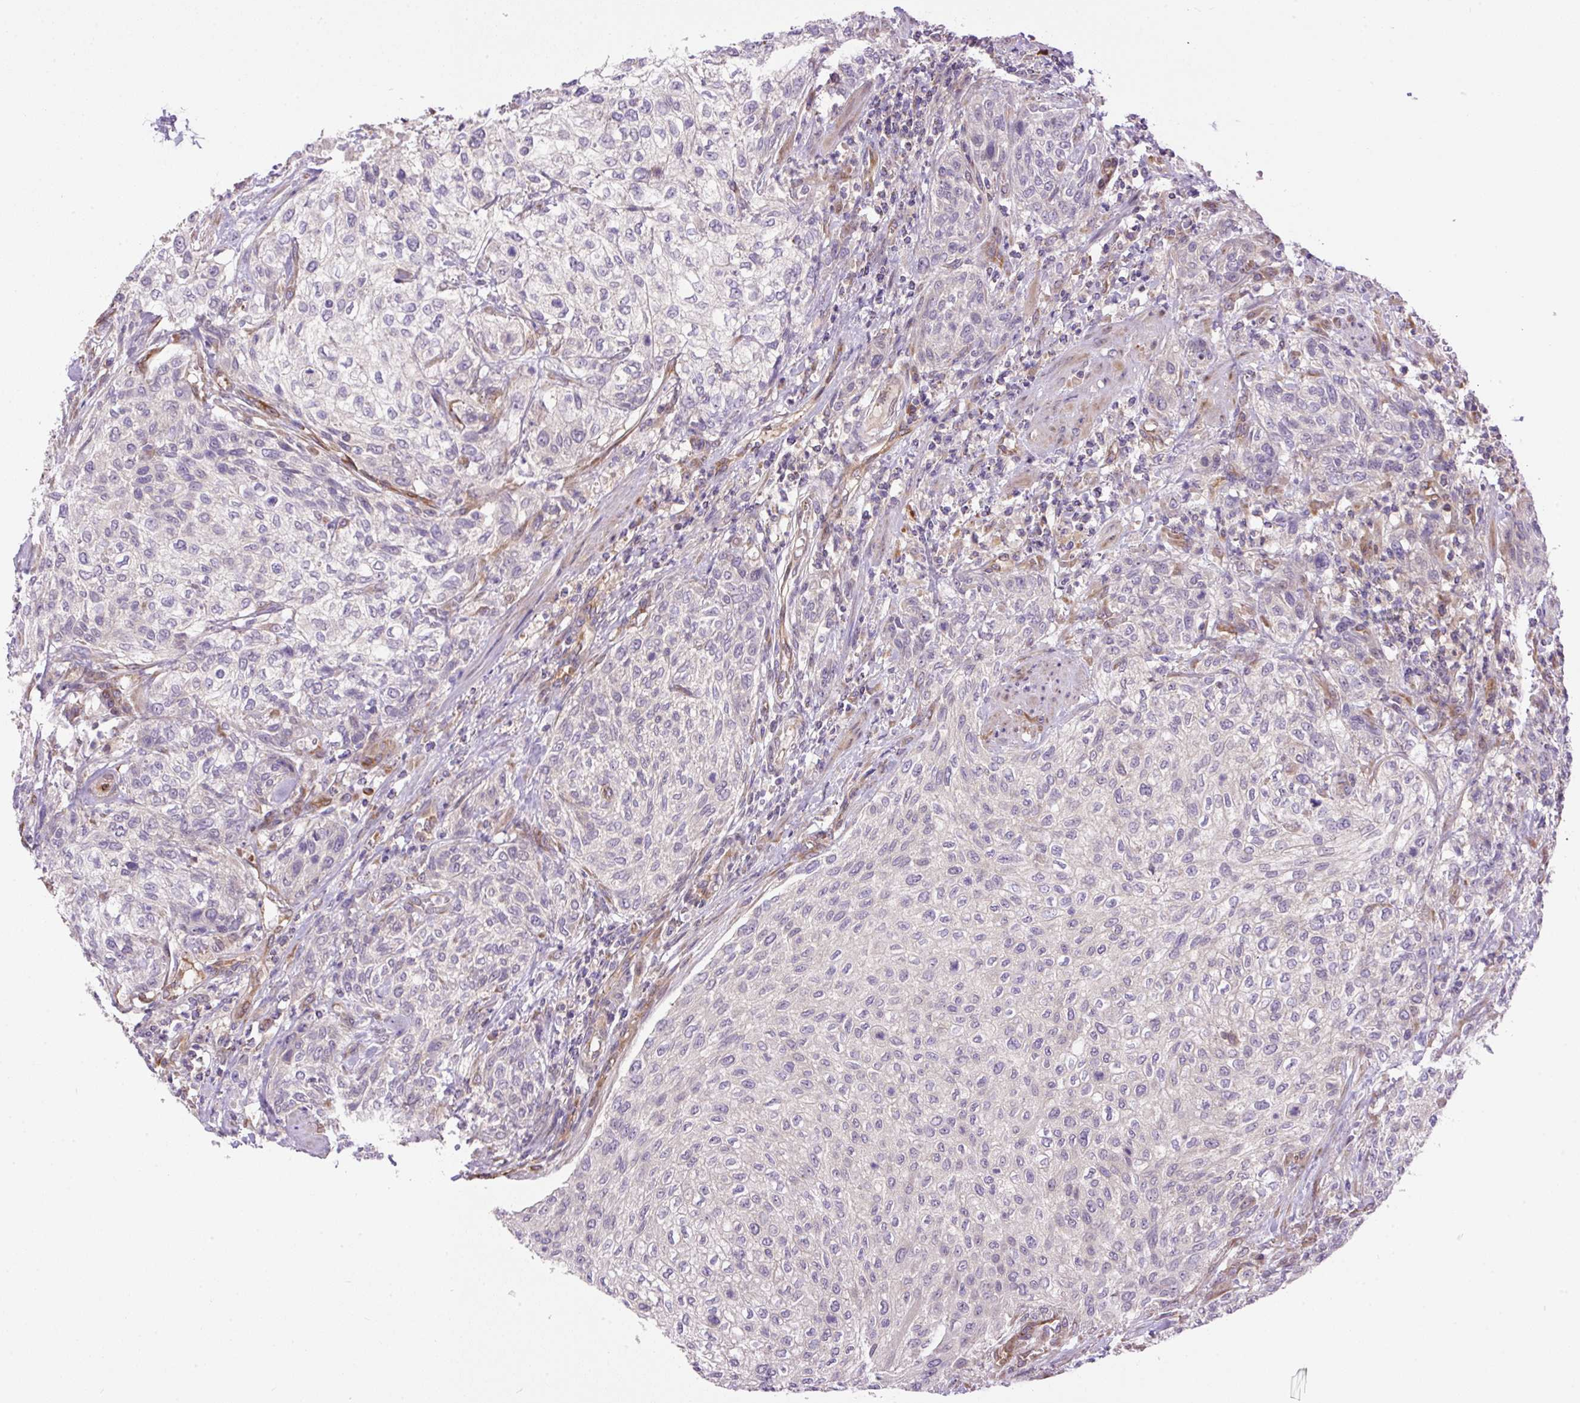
{"staining": {"intensity": "negative", "quantity": "none", "location": "none"}, "tissue": "urothelial cancer", "cell_type": "Tumor cells", "image_type": "cancer", "snomed": [{"axis": "morphology", "description": "Urothelial carcinoma, High grade"}, {"axis": "topography", "description": "Urinary bladder"}], "caption": "IHC photomicrograph of human urothelial cancer stained for a protein (brown), which shows no expression in tumor cells.", "gene": "PPME1", "patient": {"sex": "male", "age": 35}}